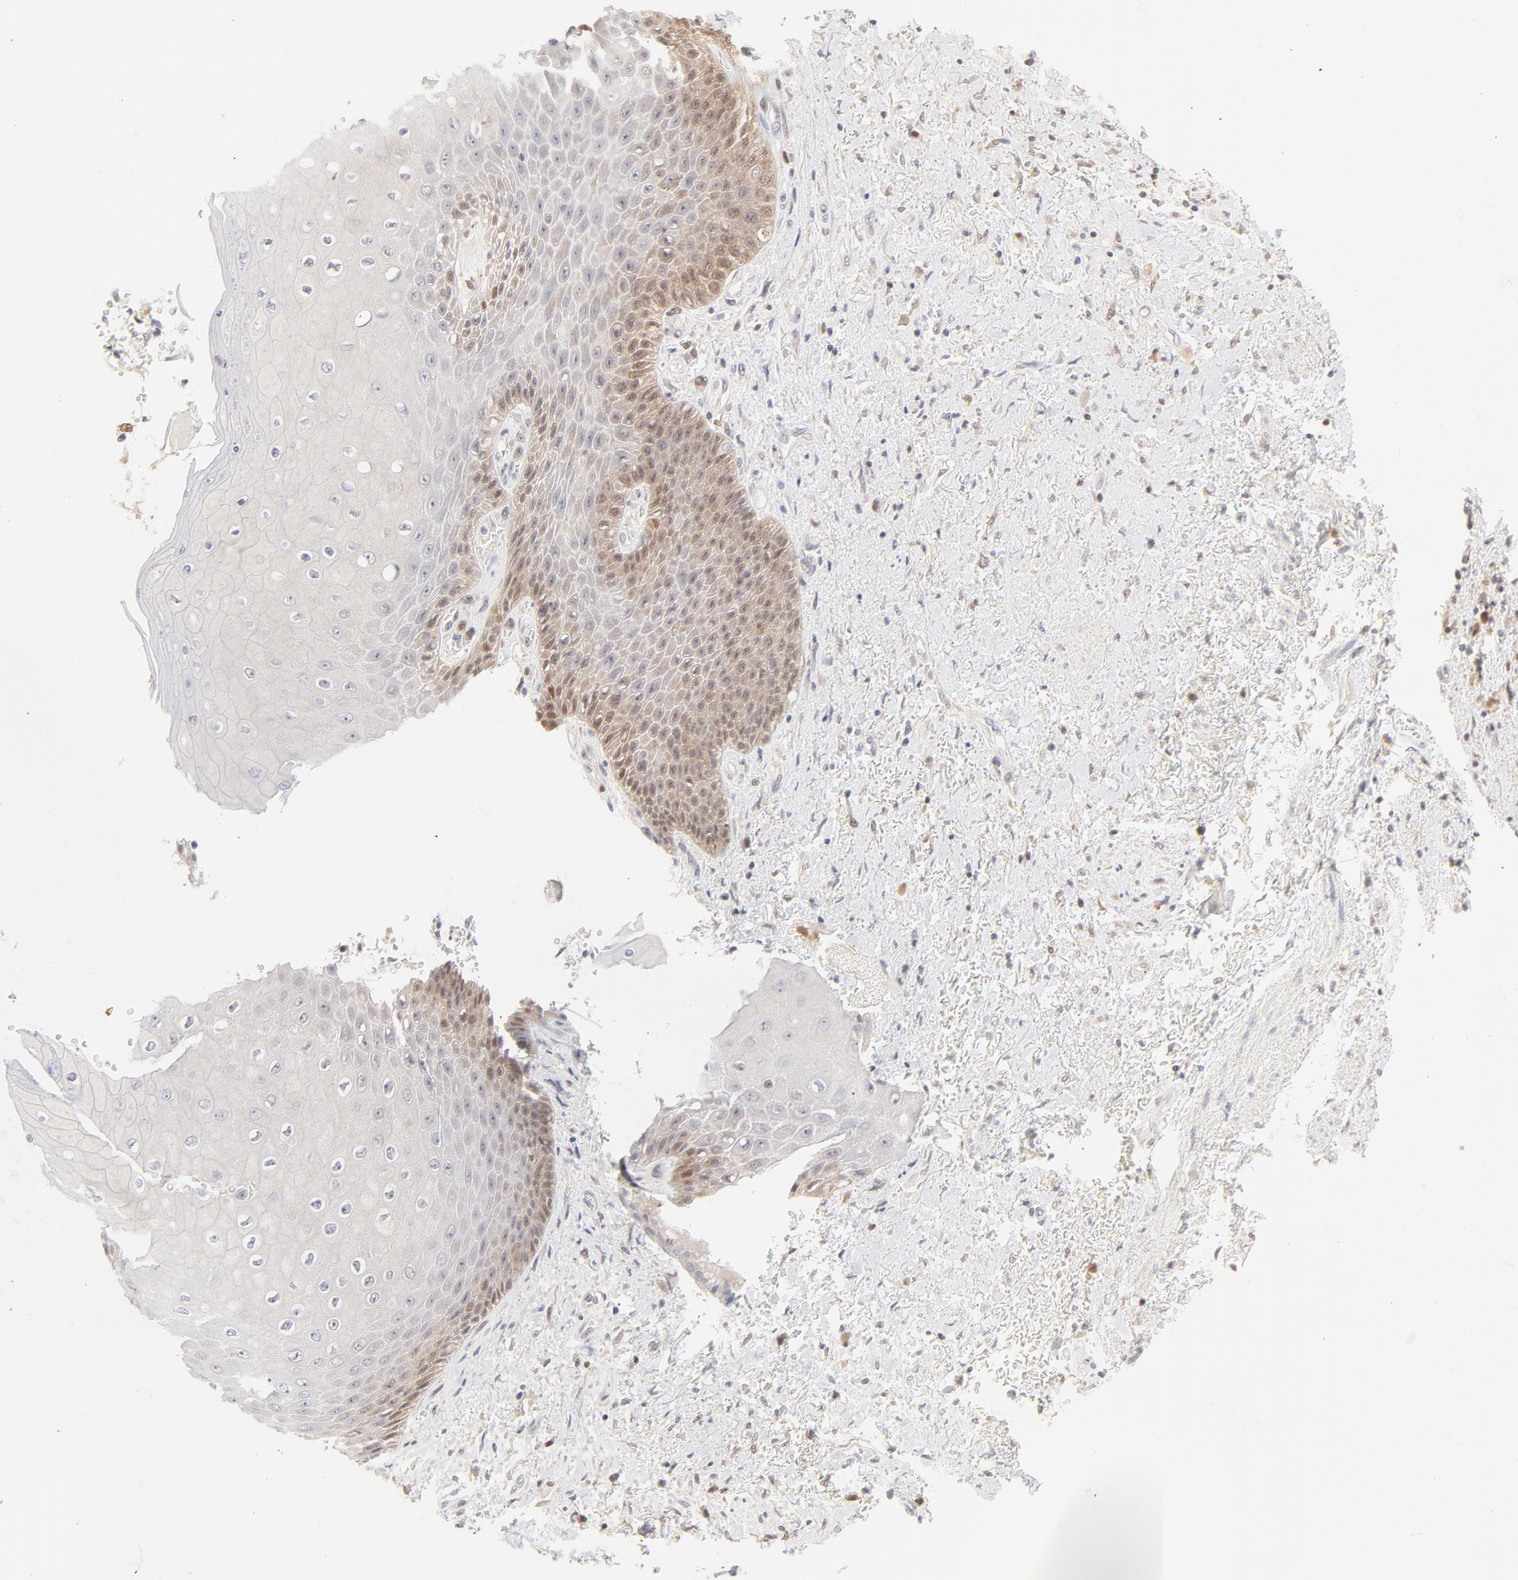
{"staining": {"intensity": "weak", "quantity": "<25%", "location": "cytoplasmic/membranous"}, "tissue": "skin", "cell_type": "Epidermal cells", "image_type": "normal", "snomed": [{"axis": "morphology", "description": "Normal tissue, NOS"}, {"axis": "topography", "description": "Anal"}], "caption": "DAB immunohistochemical staining of normal skin exhibits no significant positivity in epidermal cells.", "gene": "CDK6", "patient": {"sex": "female", "age": 46}}